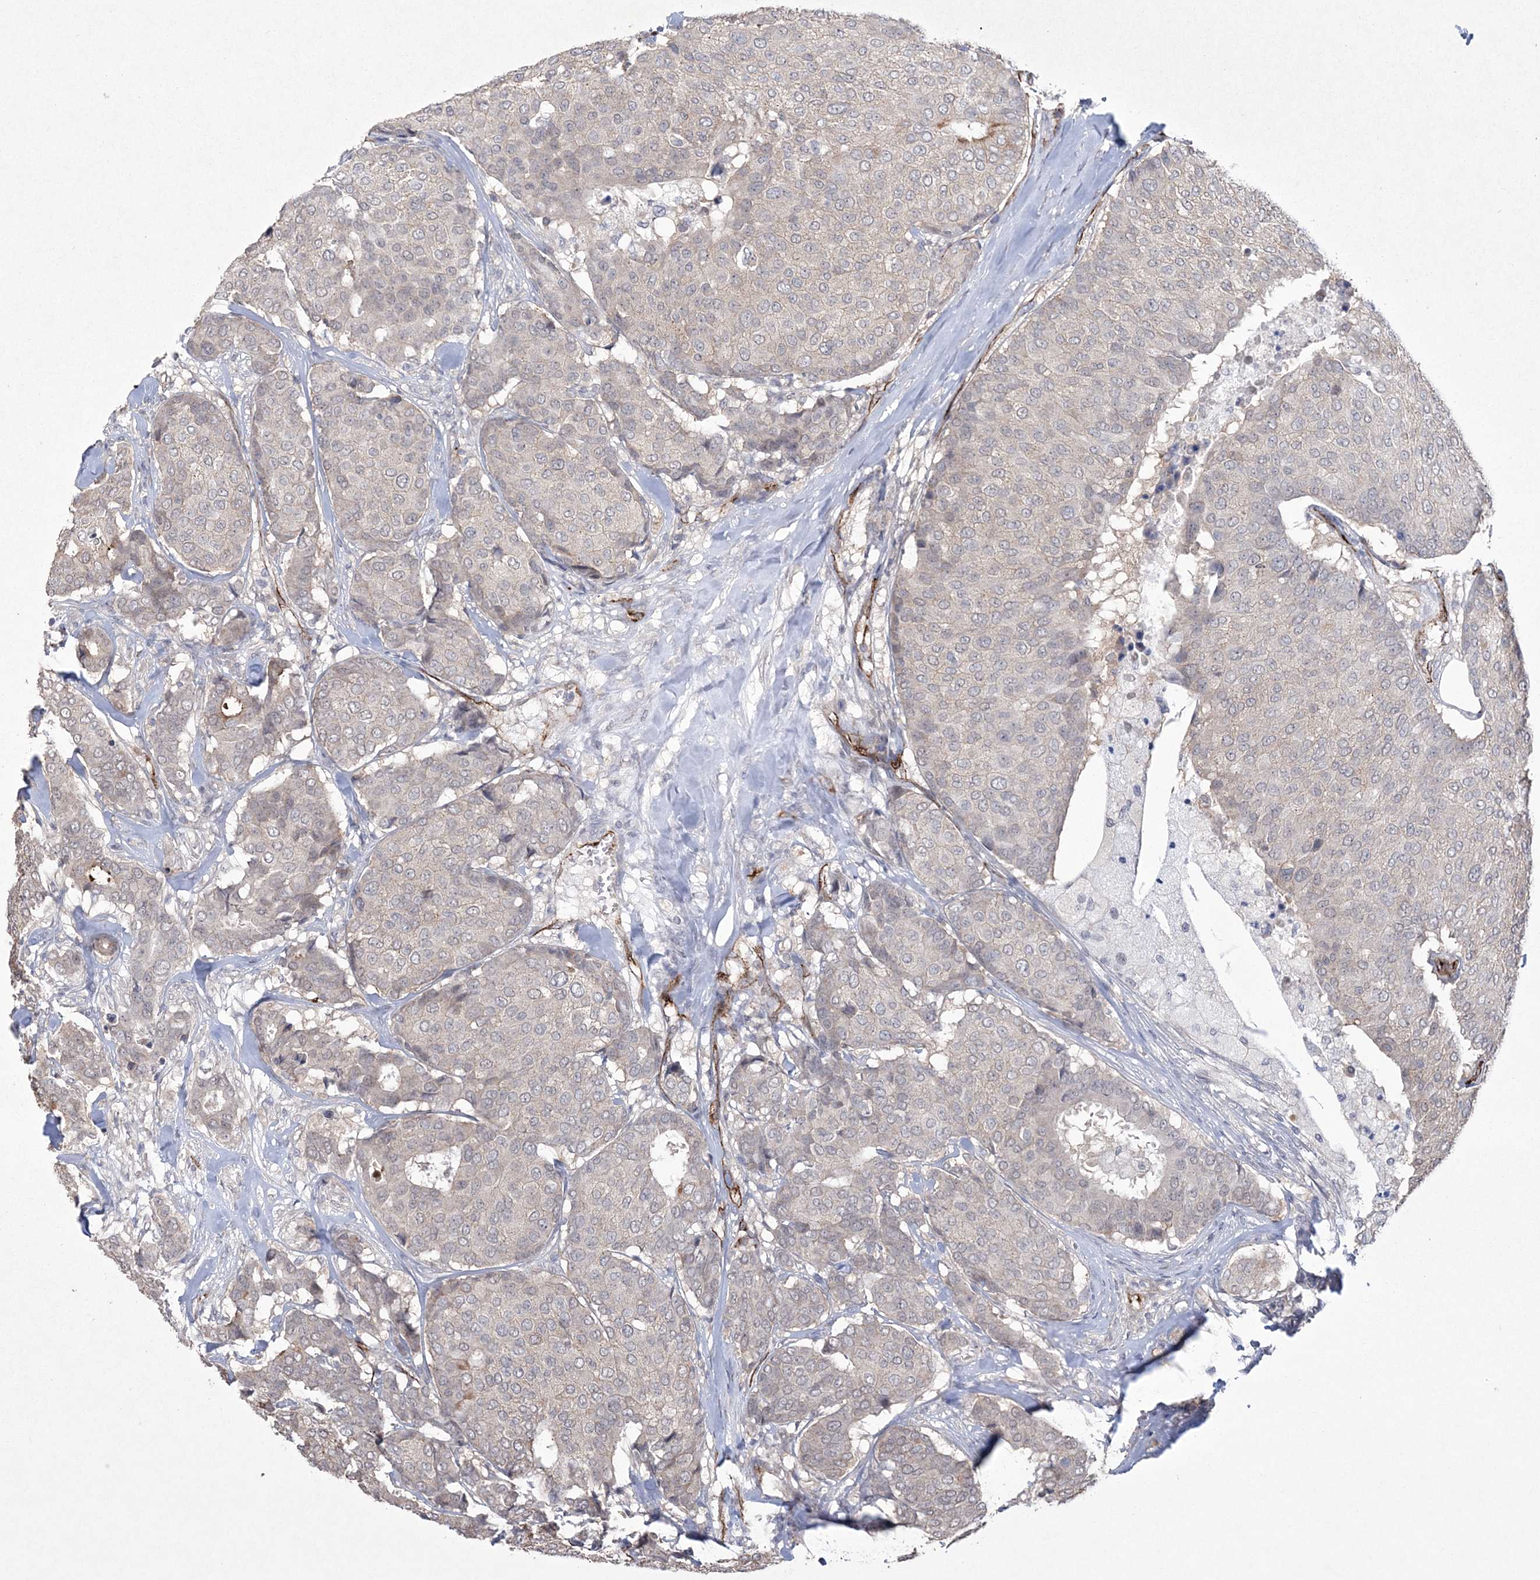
{"staining": {"intensity": "negative", "quantity": "none", "location": "none"}, "tissue": "breast cancer", "cell_type": "Tumor cells", "image_type": "cancer", "snomed": [{"axis": "morphology", "description": "Duct carcinoma"}, {"axis": "topography", "description": "Breast"}], "caption": "Immunohistochemical staining of human breast cancer (invasive ductal carcinoma) reveals no significant expression in tumor cells.", "gene": "DPCD", "patient": {"sex": "female", "age": 75}}